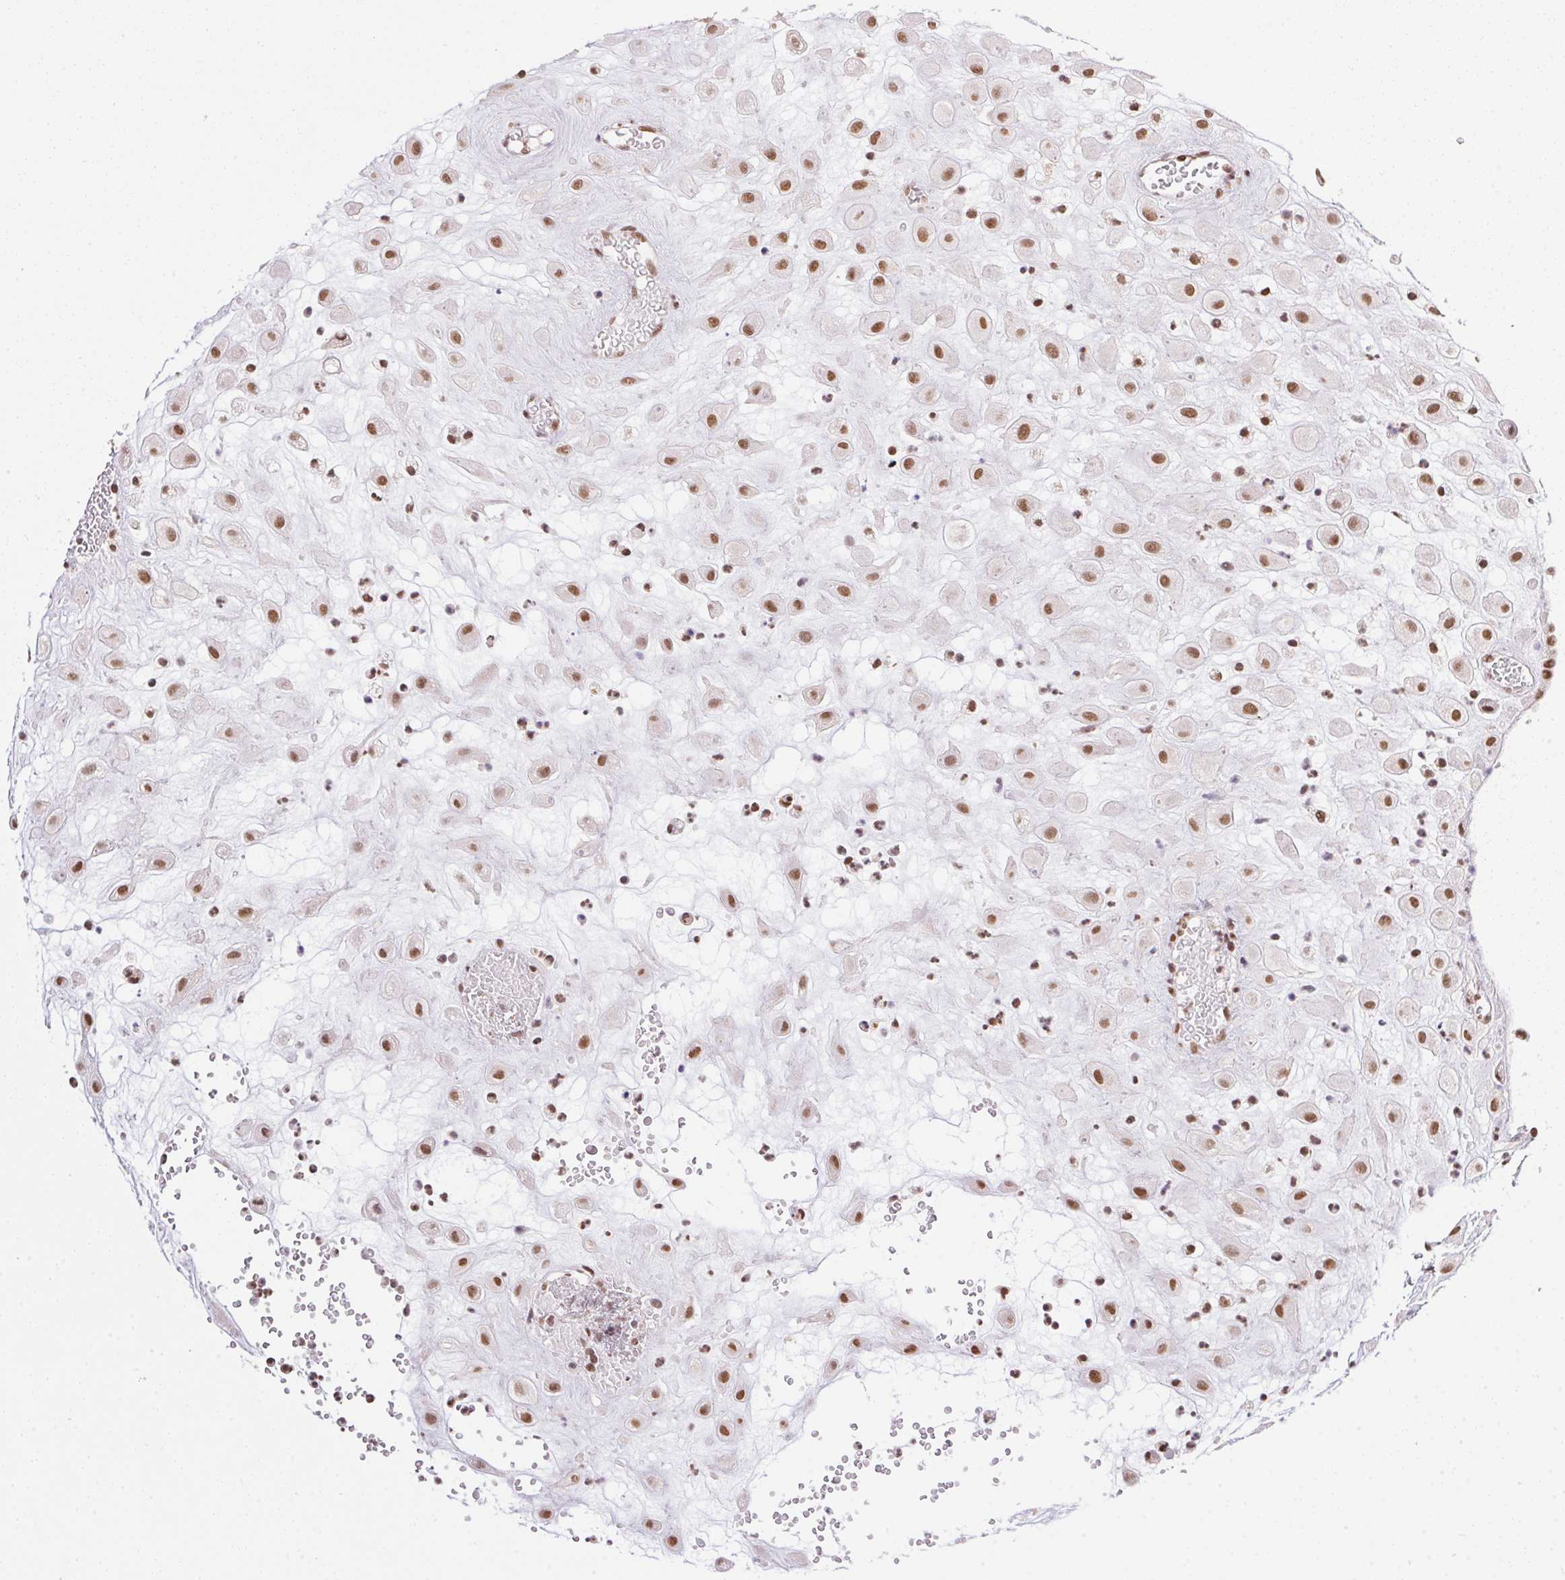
{"staining": {"intensity": "moderate", "quantity": ">75%", "location": "nuclear"}, "tissue": "placenta", "cell_type": "Decidual cells", "image_type": "normal", "snomed": [{"axis": "morphology", "description": "Normal tissue, NOS"}, {"axis": "topography", "description": "Placenta"}], "caption": "DAB immunohistochemical staining of unremarkable human placenta displays moderate nuclear protein expression in about >75% of decidual cells. (brown staining indicates protein expression, while blue staining denotes nuclei).", "gene": "NFE2L1", "patient": {"sex": "female", "age": 24}}